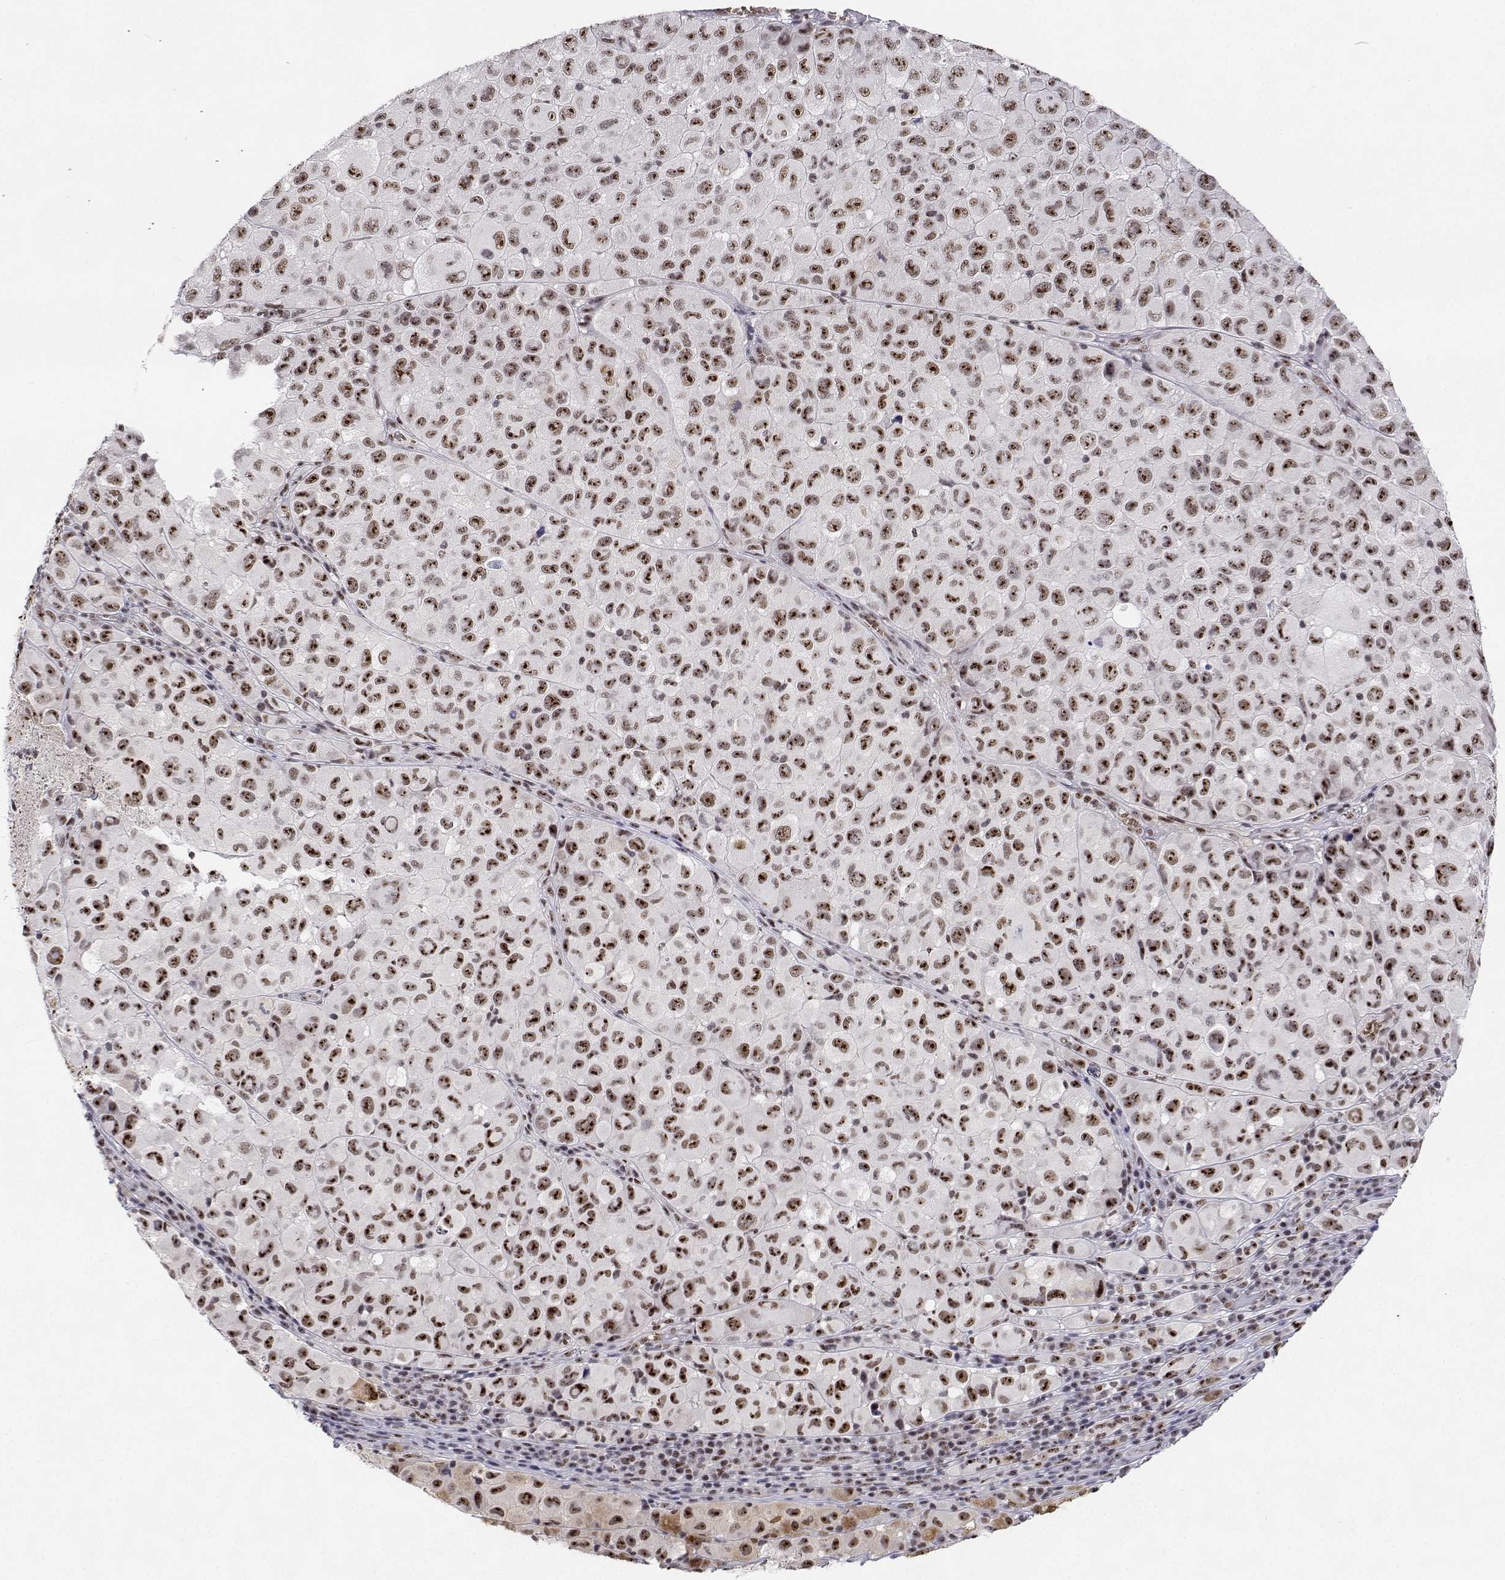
{"staining": {"intensity": "moderate", "quantity": ">75%", "location": "nuclear"}, "tissue": "melanoma", "cell_type": "Tumor cells", "image_type": "cancer", "snomed": [{"axis": "morphology", "description": "Malignant melanoma, NOS"}, {"axis": "topography", "description": "Skin"}], "caption": "DAB (3,3'-diaminobenzidine) immunohistochemical staining of human malignant melanoma demonstrates moderate nuclear protein positivity in about >75% of tumor cells.", "gene": "ADAR", "patient": {"sex": "male", "age": 93}}